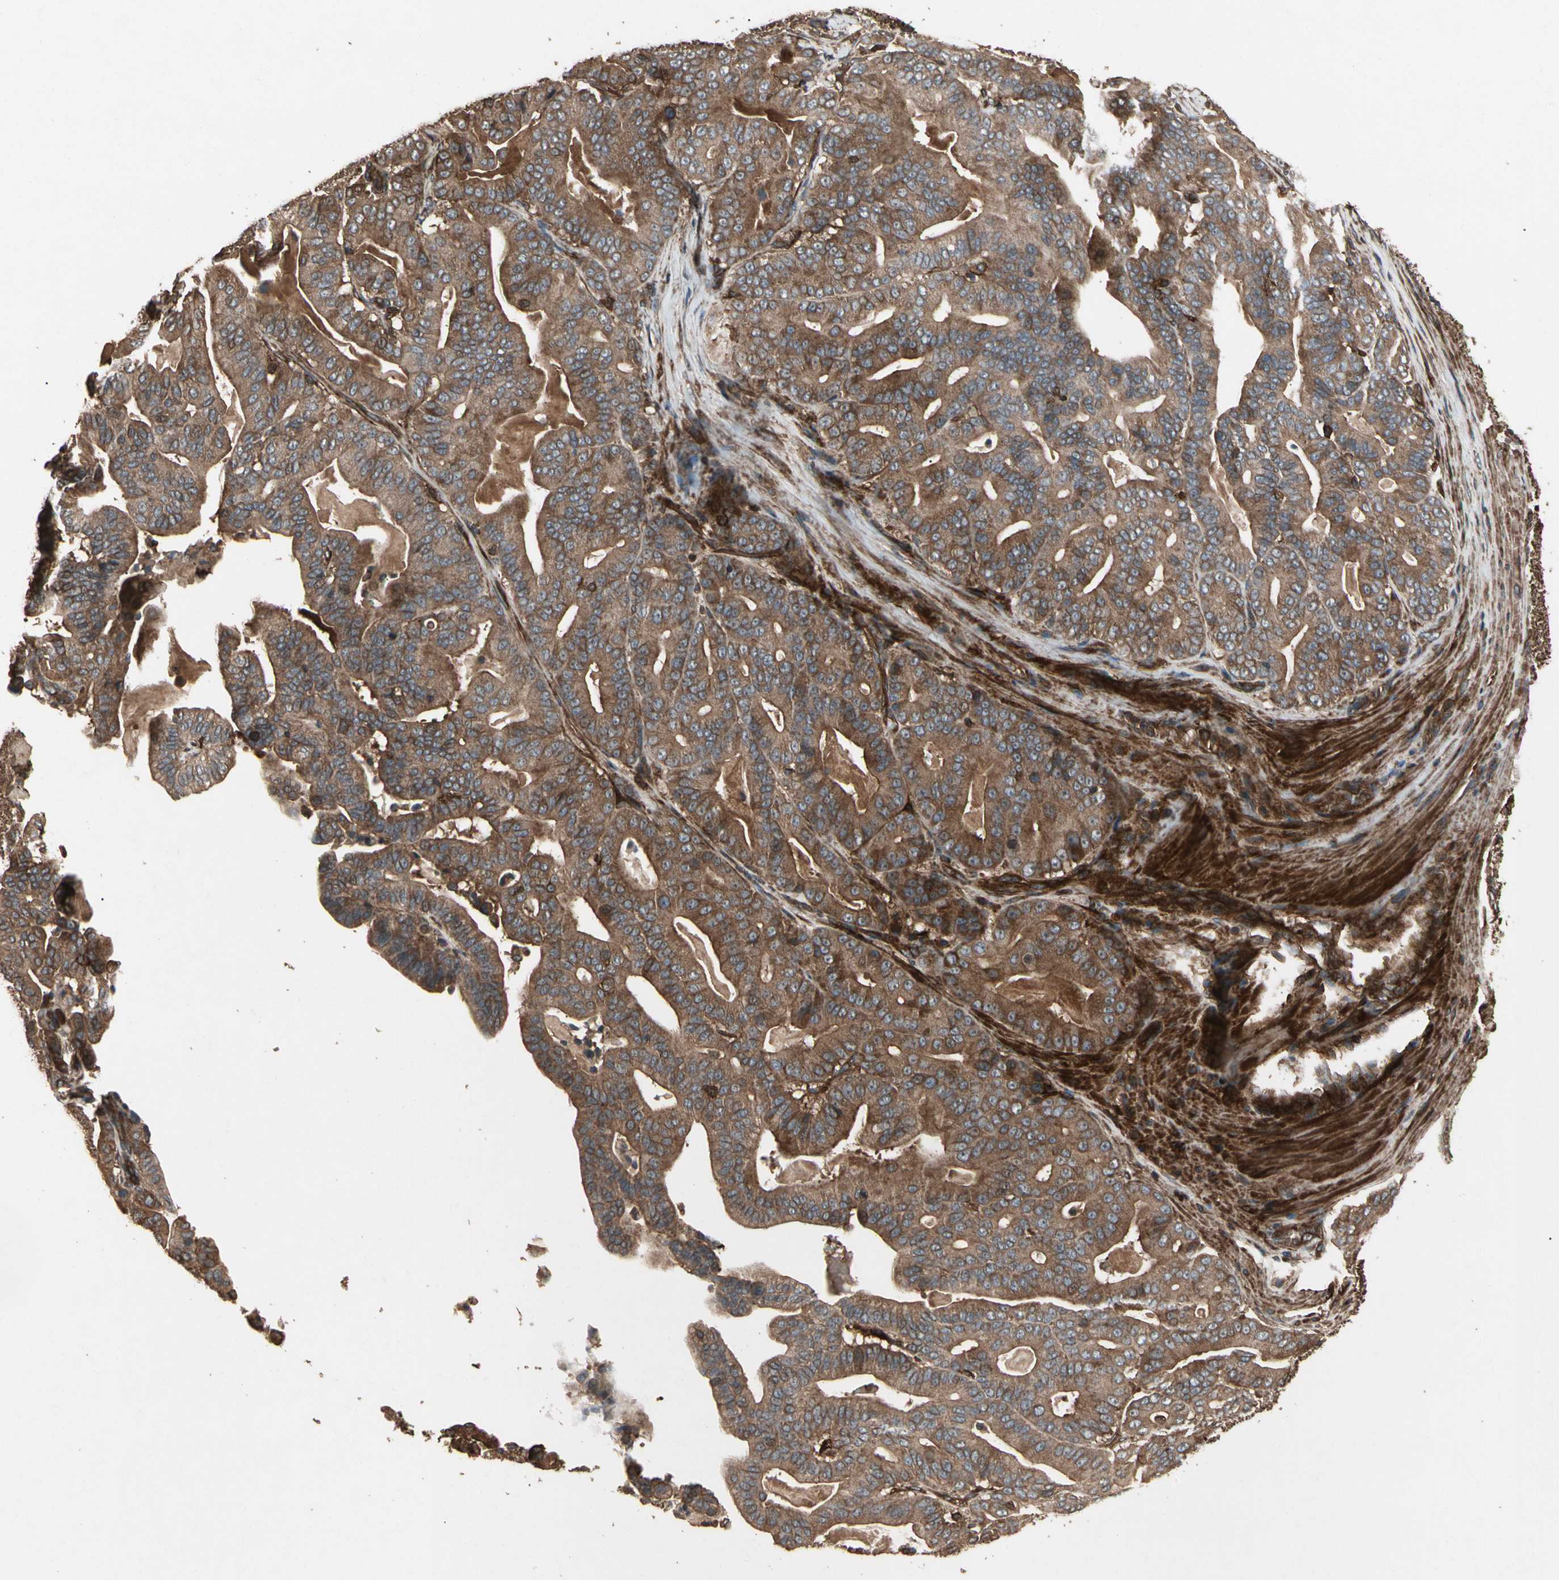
{"staining": {"intensity": "strong", "quantity": ">75%", "location": "cytoplasmic/membranous"}, "tissue": "pancreatic cancer", "cell_type": "Tumor cells", "image_type": "cancer", "snomed": [{"axis": "morphology", "description": "Adenocarcinoma, NOS"}, {"axis": "topography", "description": "Pancreas"}], "caption": "A high-resolution image shows immunohistochemistry staining of adenocarcinoma (pancreatic), which reveals strong cytoplasmic/membranous staining in about >75% of tumor cells.", "gene": "AGBL2", "patient": {"sex": "male", "age": 63}}